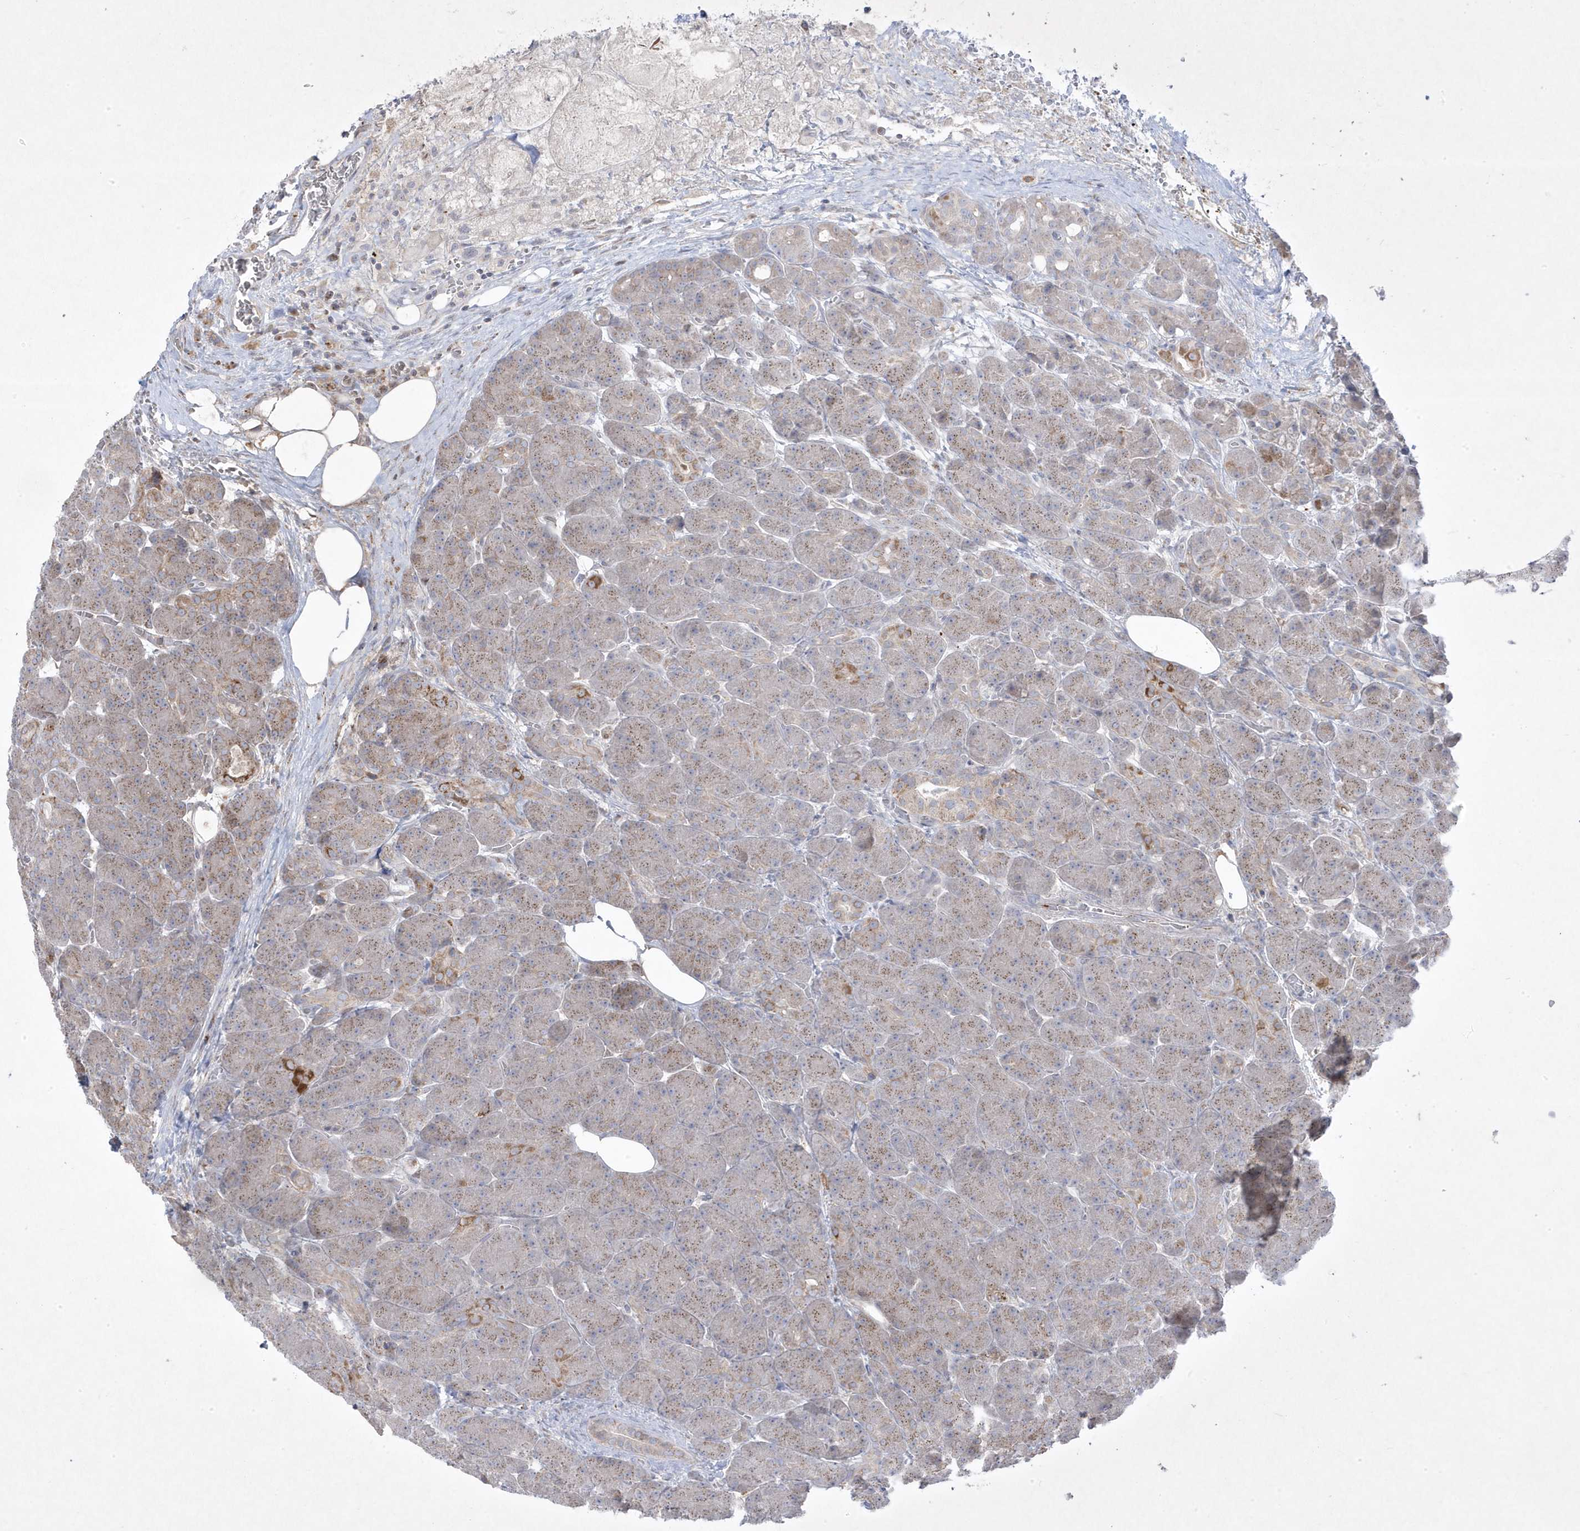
{"staining": {"intensity": "moderate", "quantity": "25%-75%", "location": "cytoplasmic/membranous"}, "tissue": "pancreas", "cell_type": "Exocrine glandular cells", "image_type": "normal", "snomed": [{"axis": "morphology", "description": "Normal tissue, NOS"}, {"axis": "topography", "description": "Pancreas"}], "caption": "Immunohistochemistry (IHC) of benign human pancreas reveals medium levels of moderate cytoplasmic/membranous expression in approximately 25%-75% of exocrine glandular cells.", "gene": "ADAMTSL3", "patient": {"sex": "male", "age": 63}}